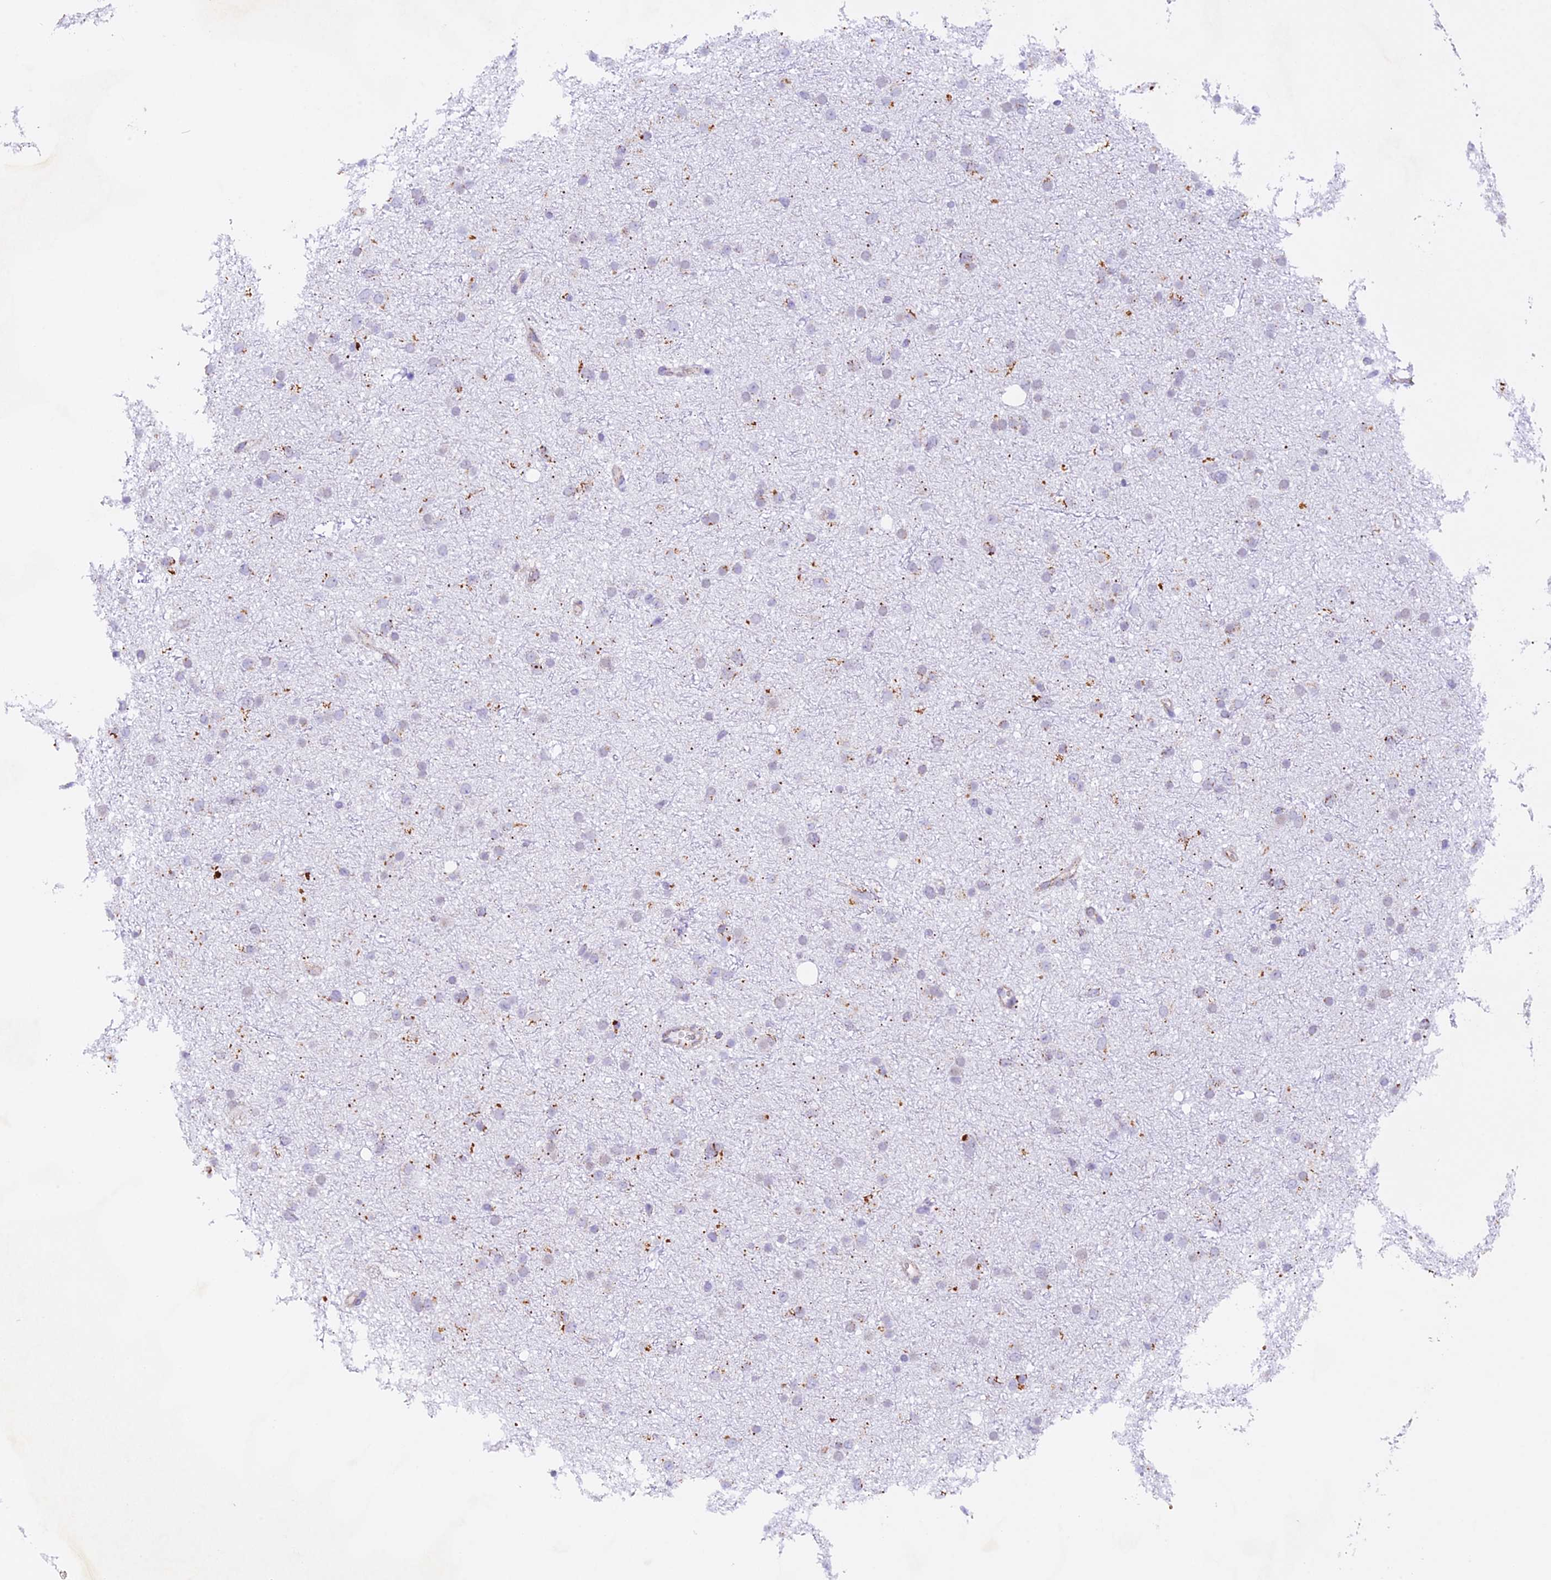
{"staining": {"intensity": "negative", "quantity": "none", "location": "none"}, "tissue": "glioma", "cell_type": "Tumor cells", "image_type": "cancer", "snomed": [{"axis": "morphology", "description": "Glioma, malignant, Low grade"}, {"axis": "topography", "description": "Cerebral cortex"}], "caption": "This is an IHC histopathology image of glioma. There is no staining in tumor cells.", "gene": "TFAM", "patient": {"sex": "female", "age": 39}}